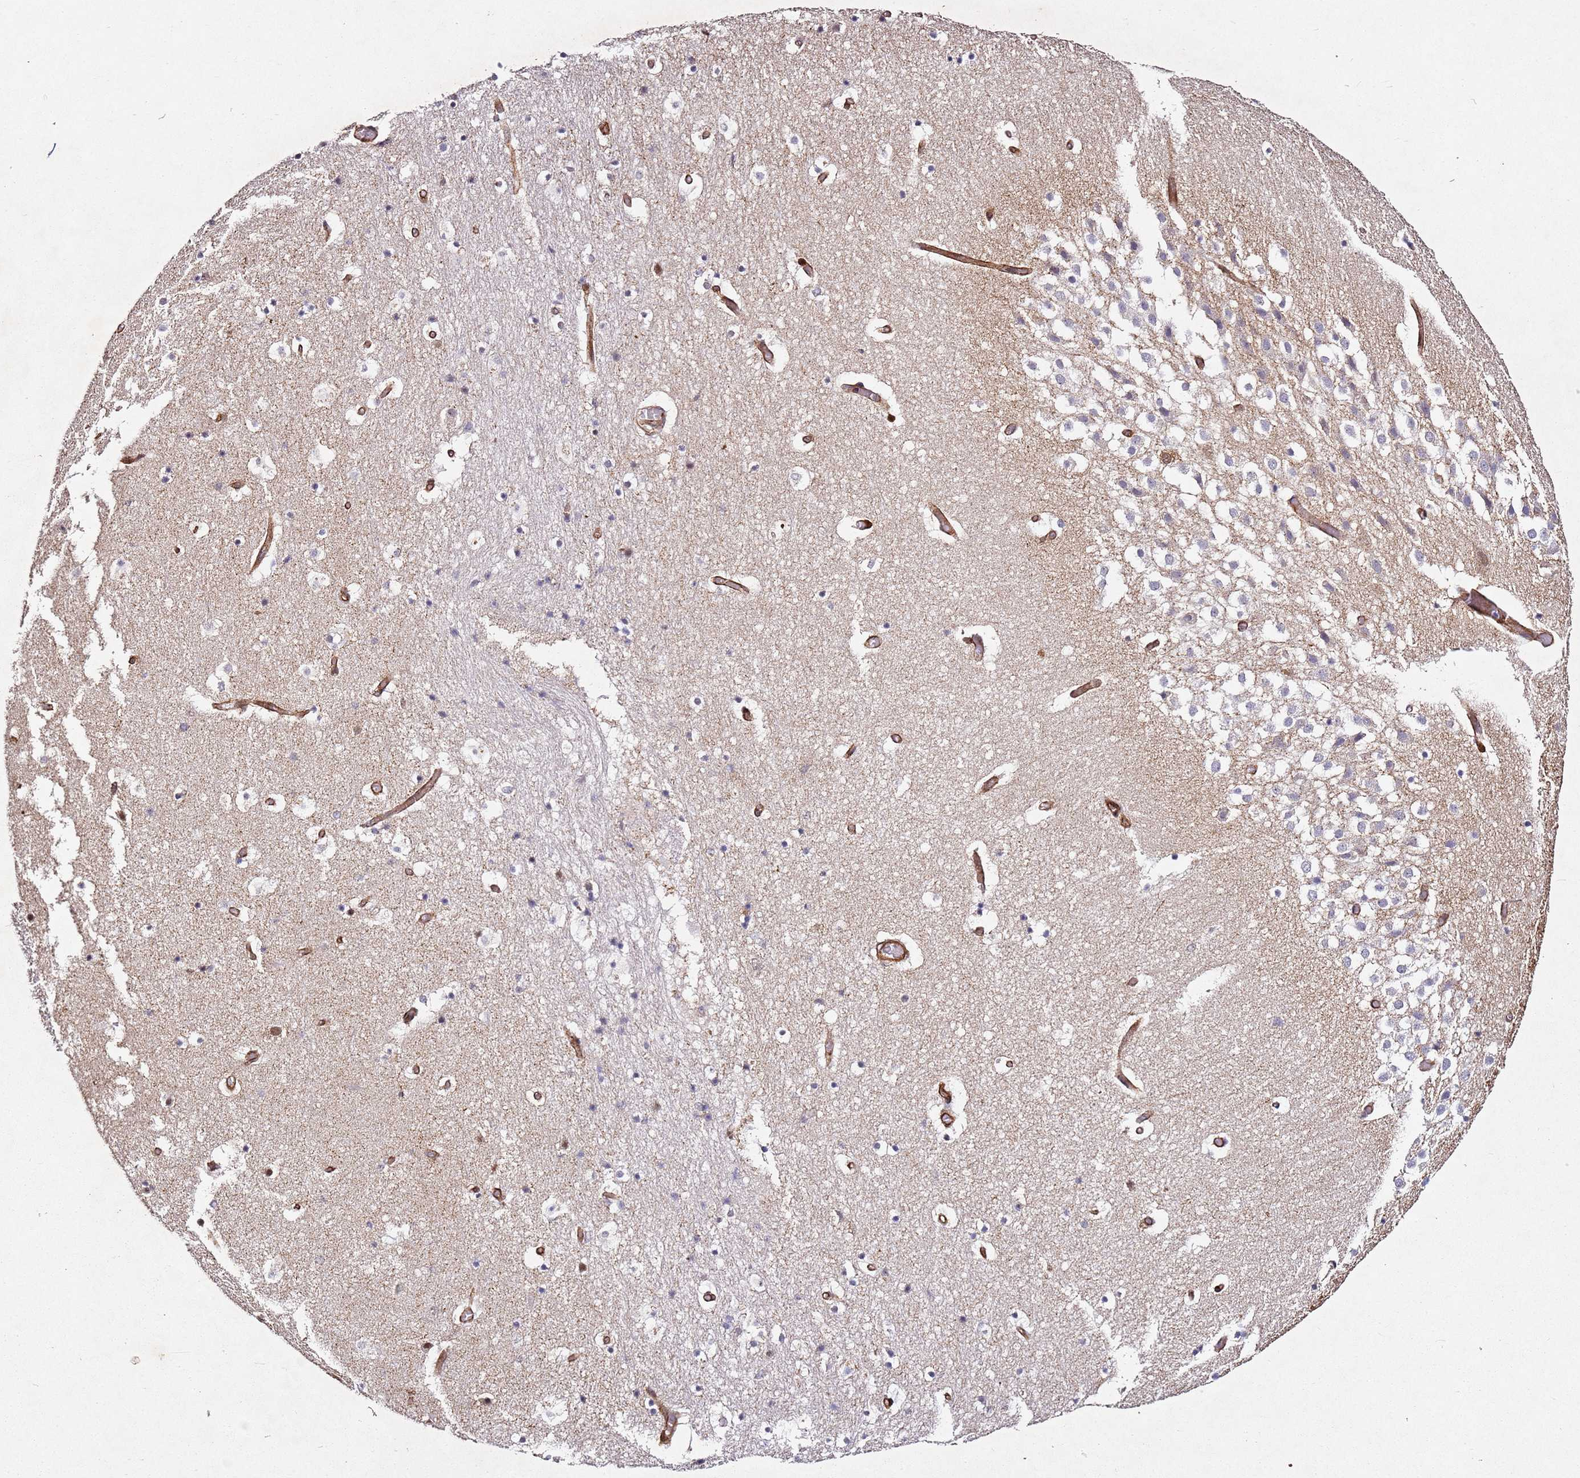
{"staining": {"intensity": "negative", "quantity": "none", "location": "none"}, "tissue": "hippocampus", "cell_type": "Glial cells", "image_type": "normal", "snomed": [{"axis": "morphology", "description": "Normal tissue, NOS"}, {"axis": "topography", "description": "Hippocampus"}], "caption": "Glial cells are negative for brown protein staining in normal hippocampus. (DAB immunohistochemistry (IHC) with hematoxylin counter stain).", "gene": "ZNF296", "patient": {"sex": "female", "age": 52}}